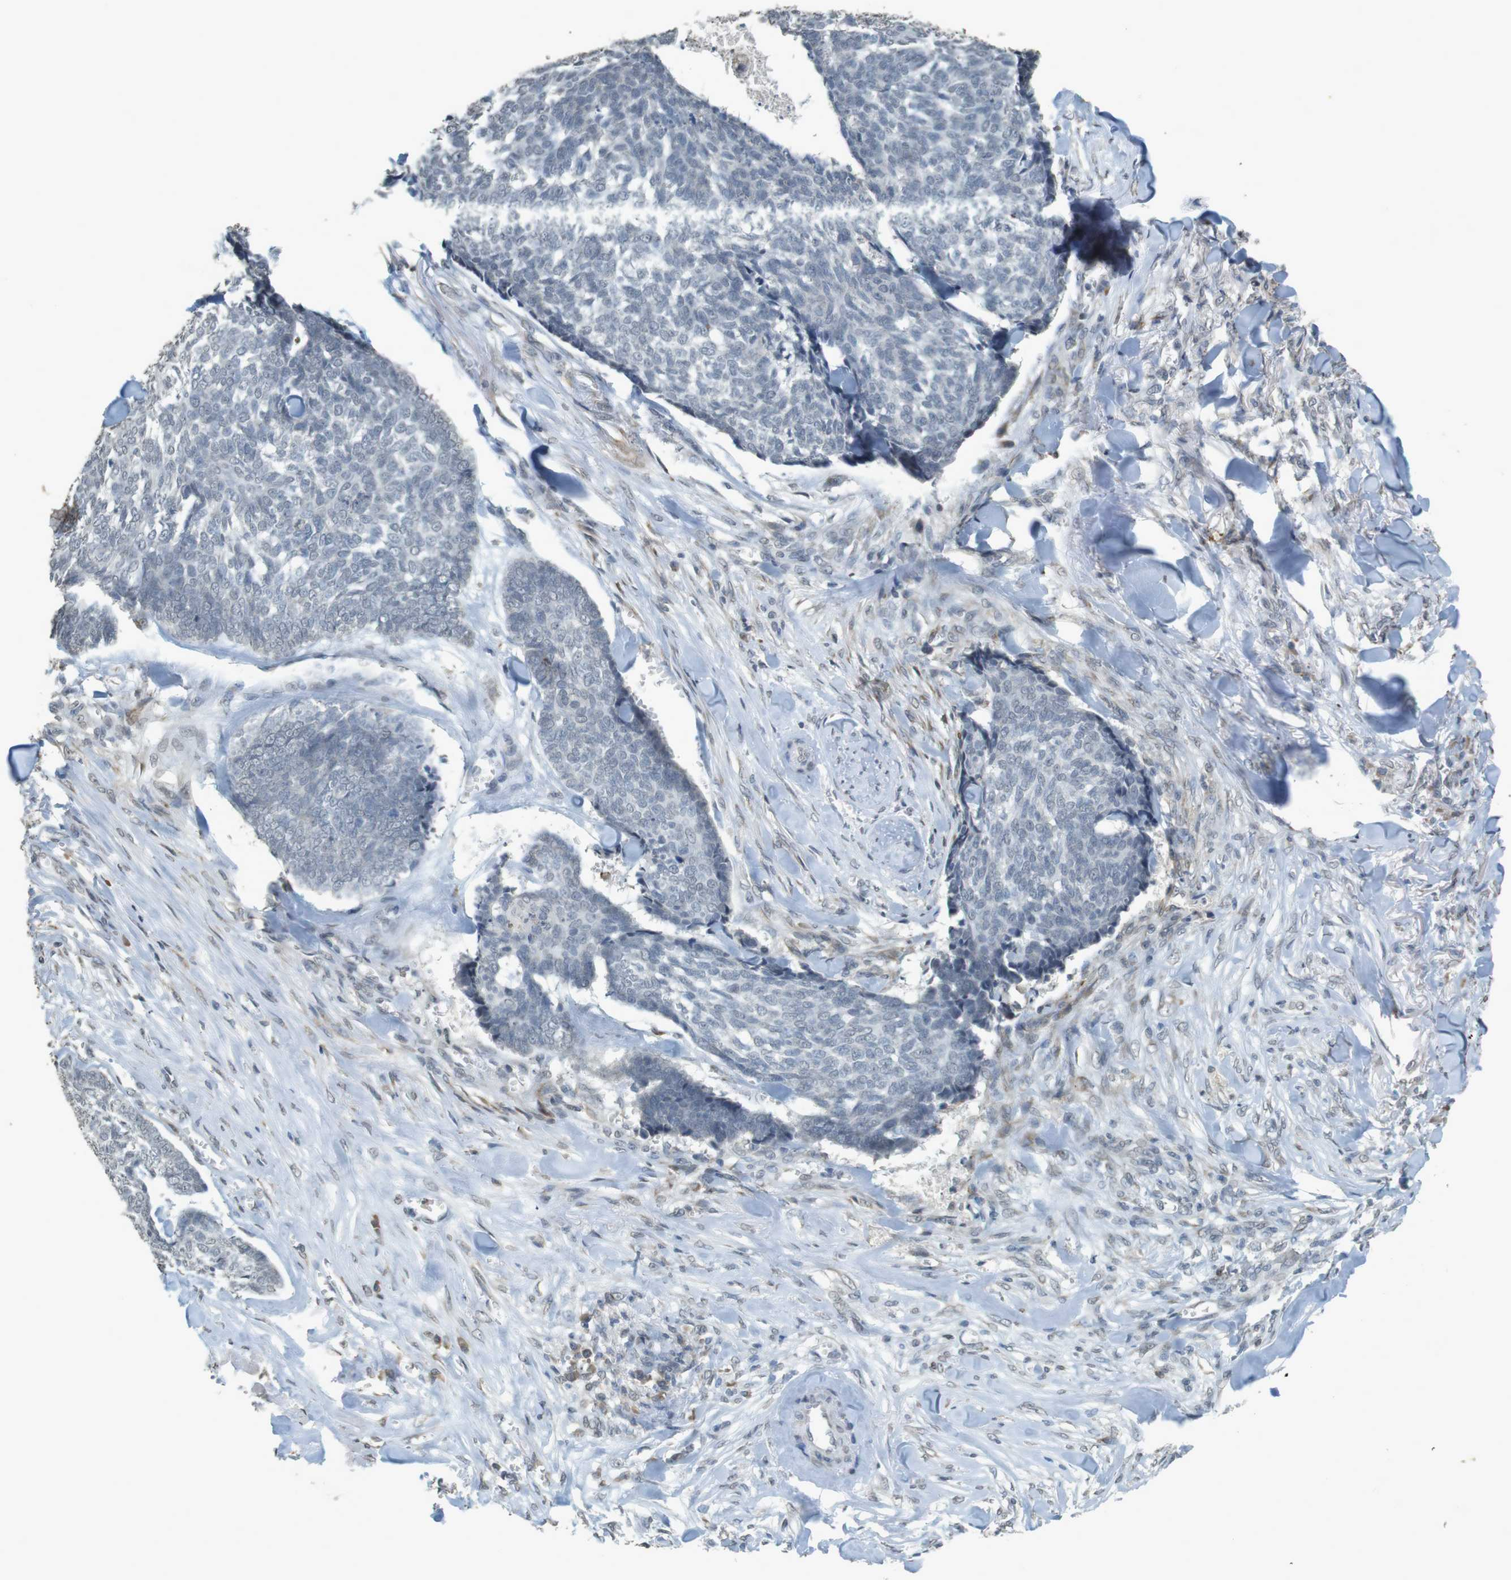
{"staining": {"intensity": "negative", "quantity": "none", "location": "none"}, "tissue": "skin cancer", "cell_type": "Tumor cells", "image_type": "cancer", "snomed": [{"axis": "morphology", "description": "Basal cell carcinoma"}, {"axis": "topography", "description": "Skin"}], "caption": "Immunohistochemistry (IHC) of human skin basal cell carcinoma displays no staining in tumor cells. (Stains: DAB immunohistochemistry (IHC) with hematoxylin counter stain, Microscopy: brightfield microscopy at high magnification).", "gene": "FZD10", "patient": {"sex": "male", "age": 84}}